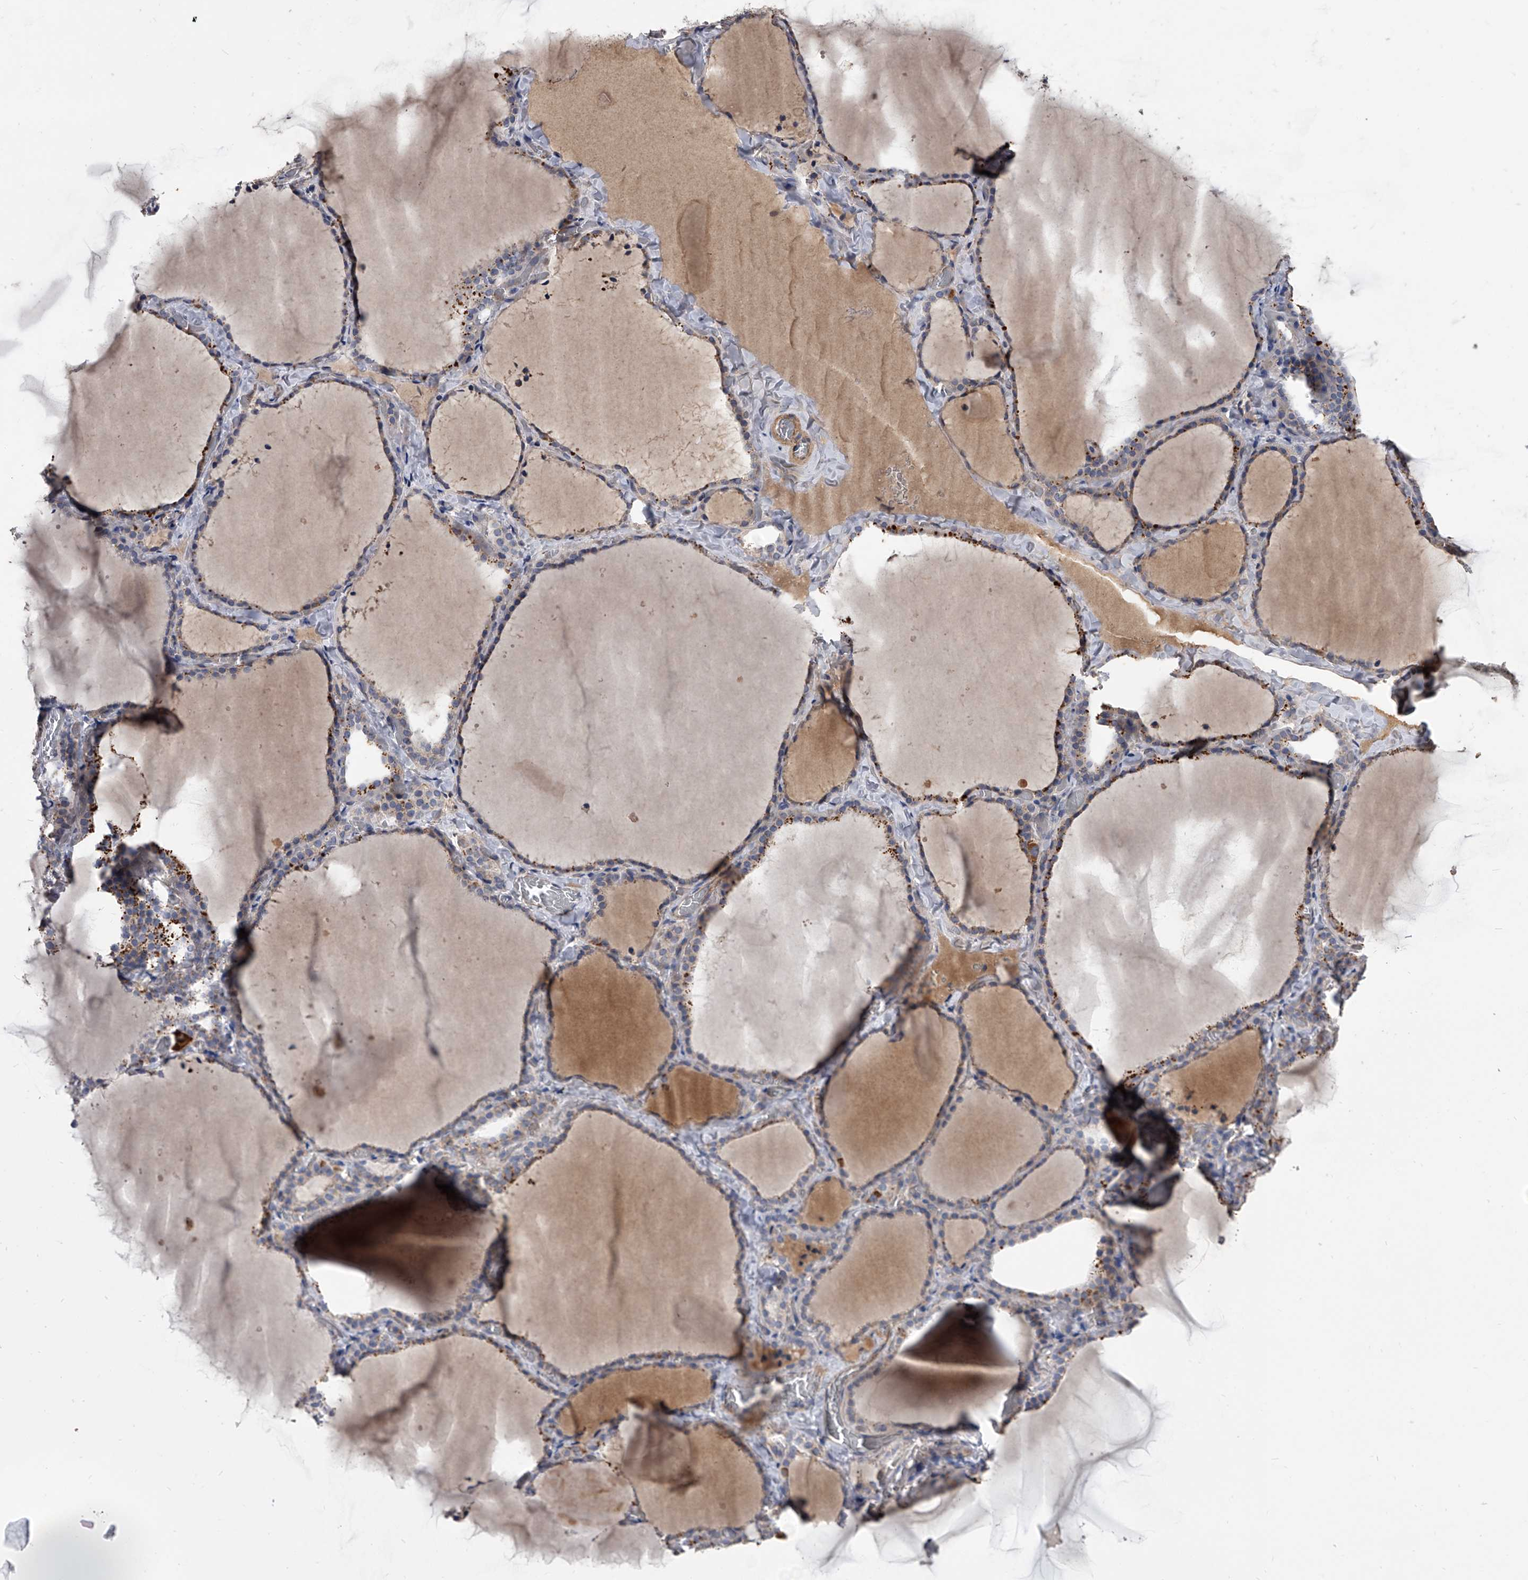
{"staining": {"intensity": "moderate", "quantity": "<25%", "location": "cytoplasmic/membranous"}, "tissue": "thyroid gland", "cell_type": "Glandular cells", "image_type": "normal", "snomed": [{"axis": "morphology", "description": "Normal tissue, NOS"}, {"axis": "topography", "description": "Thyroid gland"}], "caption": "Immunohistochemical staining of normal thyroid gland shows <25% levels of moderate cytoplasmic/membranous protein expression in approximately <25% of glandular cells.", "gene": "NRP1", "patient": {"sex": "female", "age": 22}}